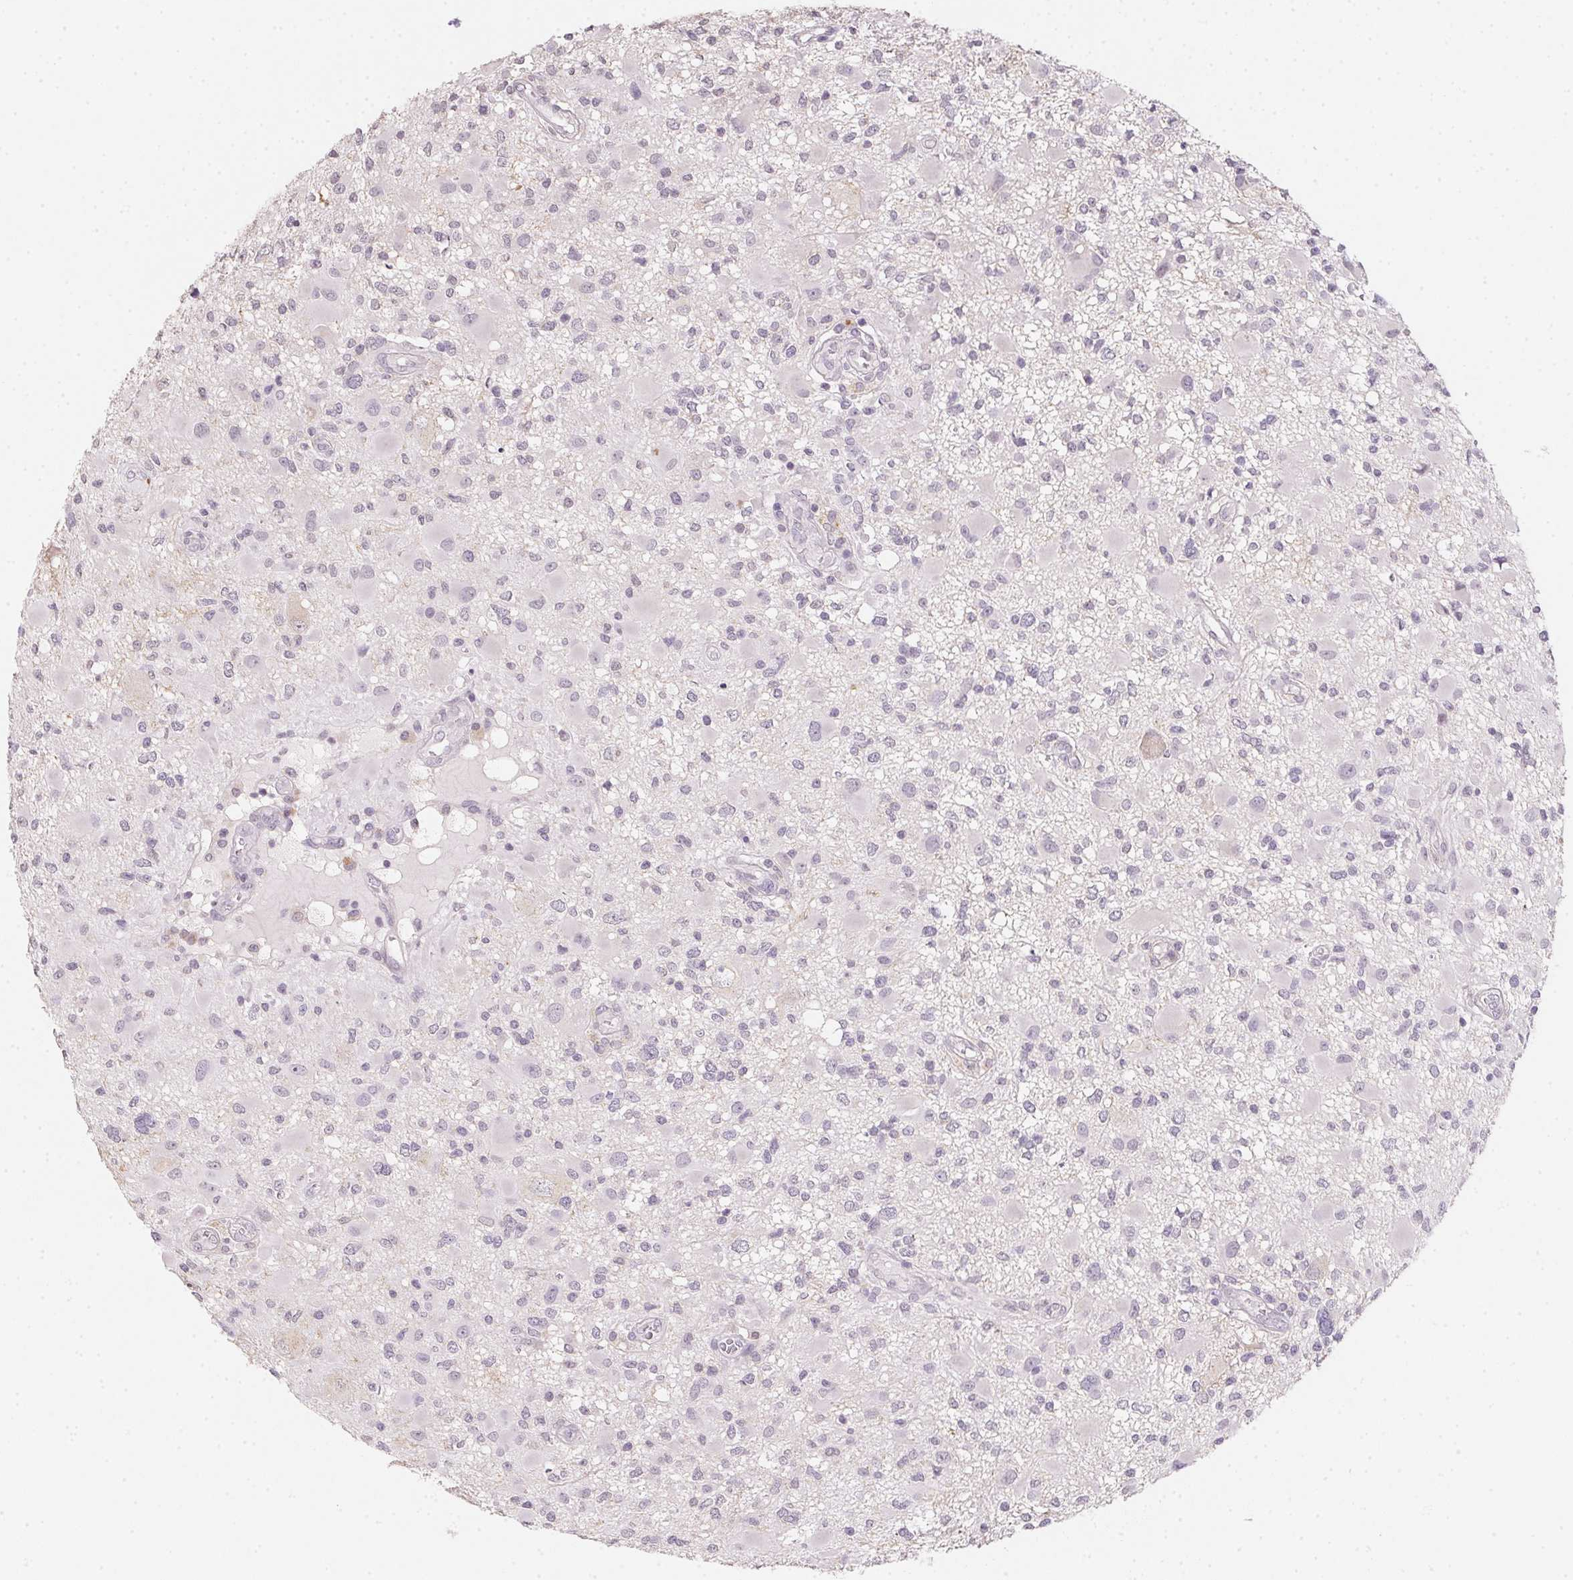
{"staining": {"intensity": "negative", "quantity": "none", "location": "none"}, "tissue": "glioma", "cell_type": "Tumor cells", "image_type": "cancer", "snomed": [{"axis": "morphology", "description": "Glioma, malignant, High grade"}, {"axis": "topography", "description": "Brain"}], "caption": "Malignant glioma (high-grade) stained for a protein using immunohistochemistry (IHC) demonstrates no positivity tumor cells.", "gene": "SLC6A18", "patient": {"sex": "male", "age": 54}}